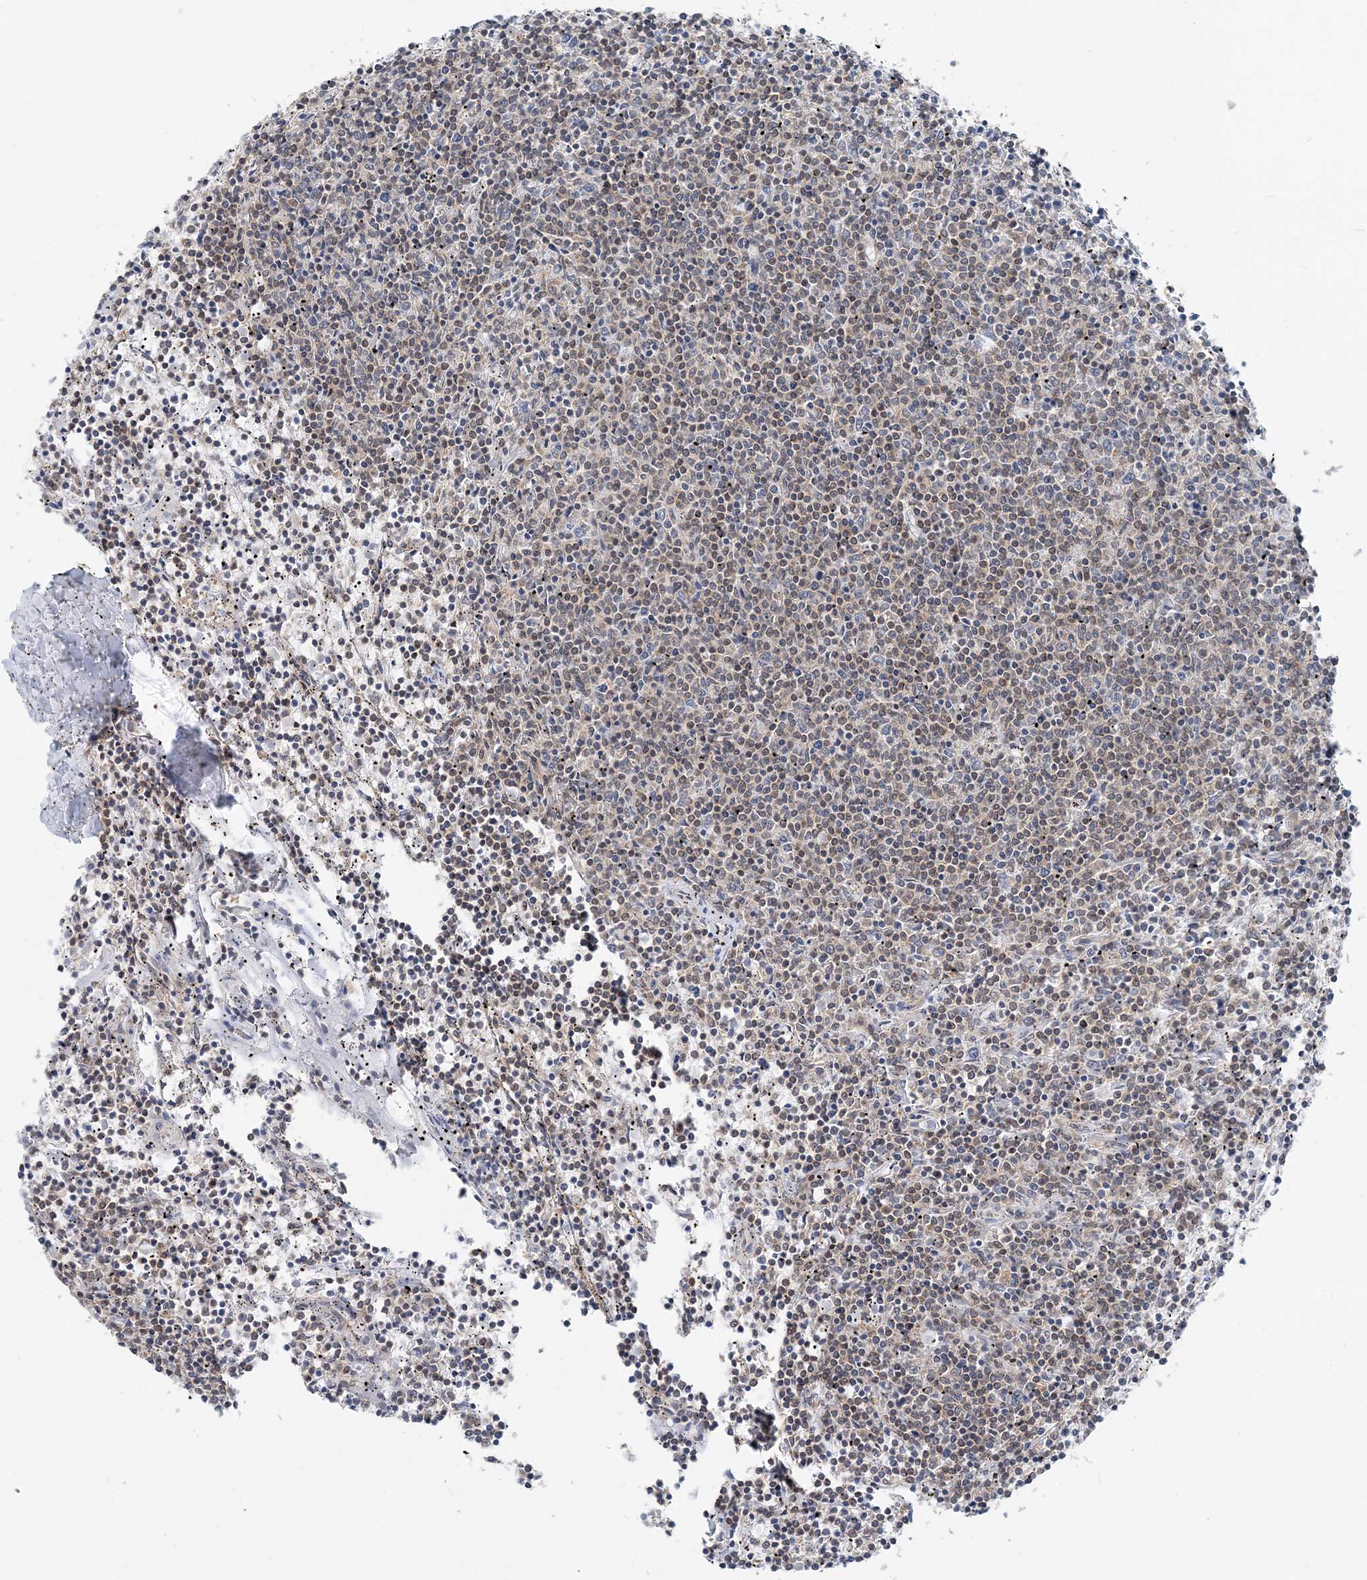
{"staining": {"intensity": "weak", "quantity": "25%-75%", "location": "cytoplasmic/membranous"}, "tissue": "lymphoma", "cell_type": "Tumor cells", "image_type": "cancer", "snomed": [{"axis": "morphology", "description": "Malignant lymphoma, non-Hodgkin's type, Low grade"}, {"axis": "topography", "description": "Spleen"}], "caption": "This is an image of immunohistochemistry staining of lymphoma, which shows weak staining in the cytoplasmic/membranous of tumor cells.", "gene": "MOB4", "patient": {"sex": "female", "age": 50}}